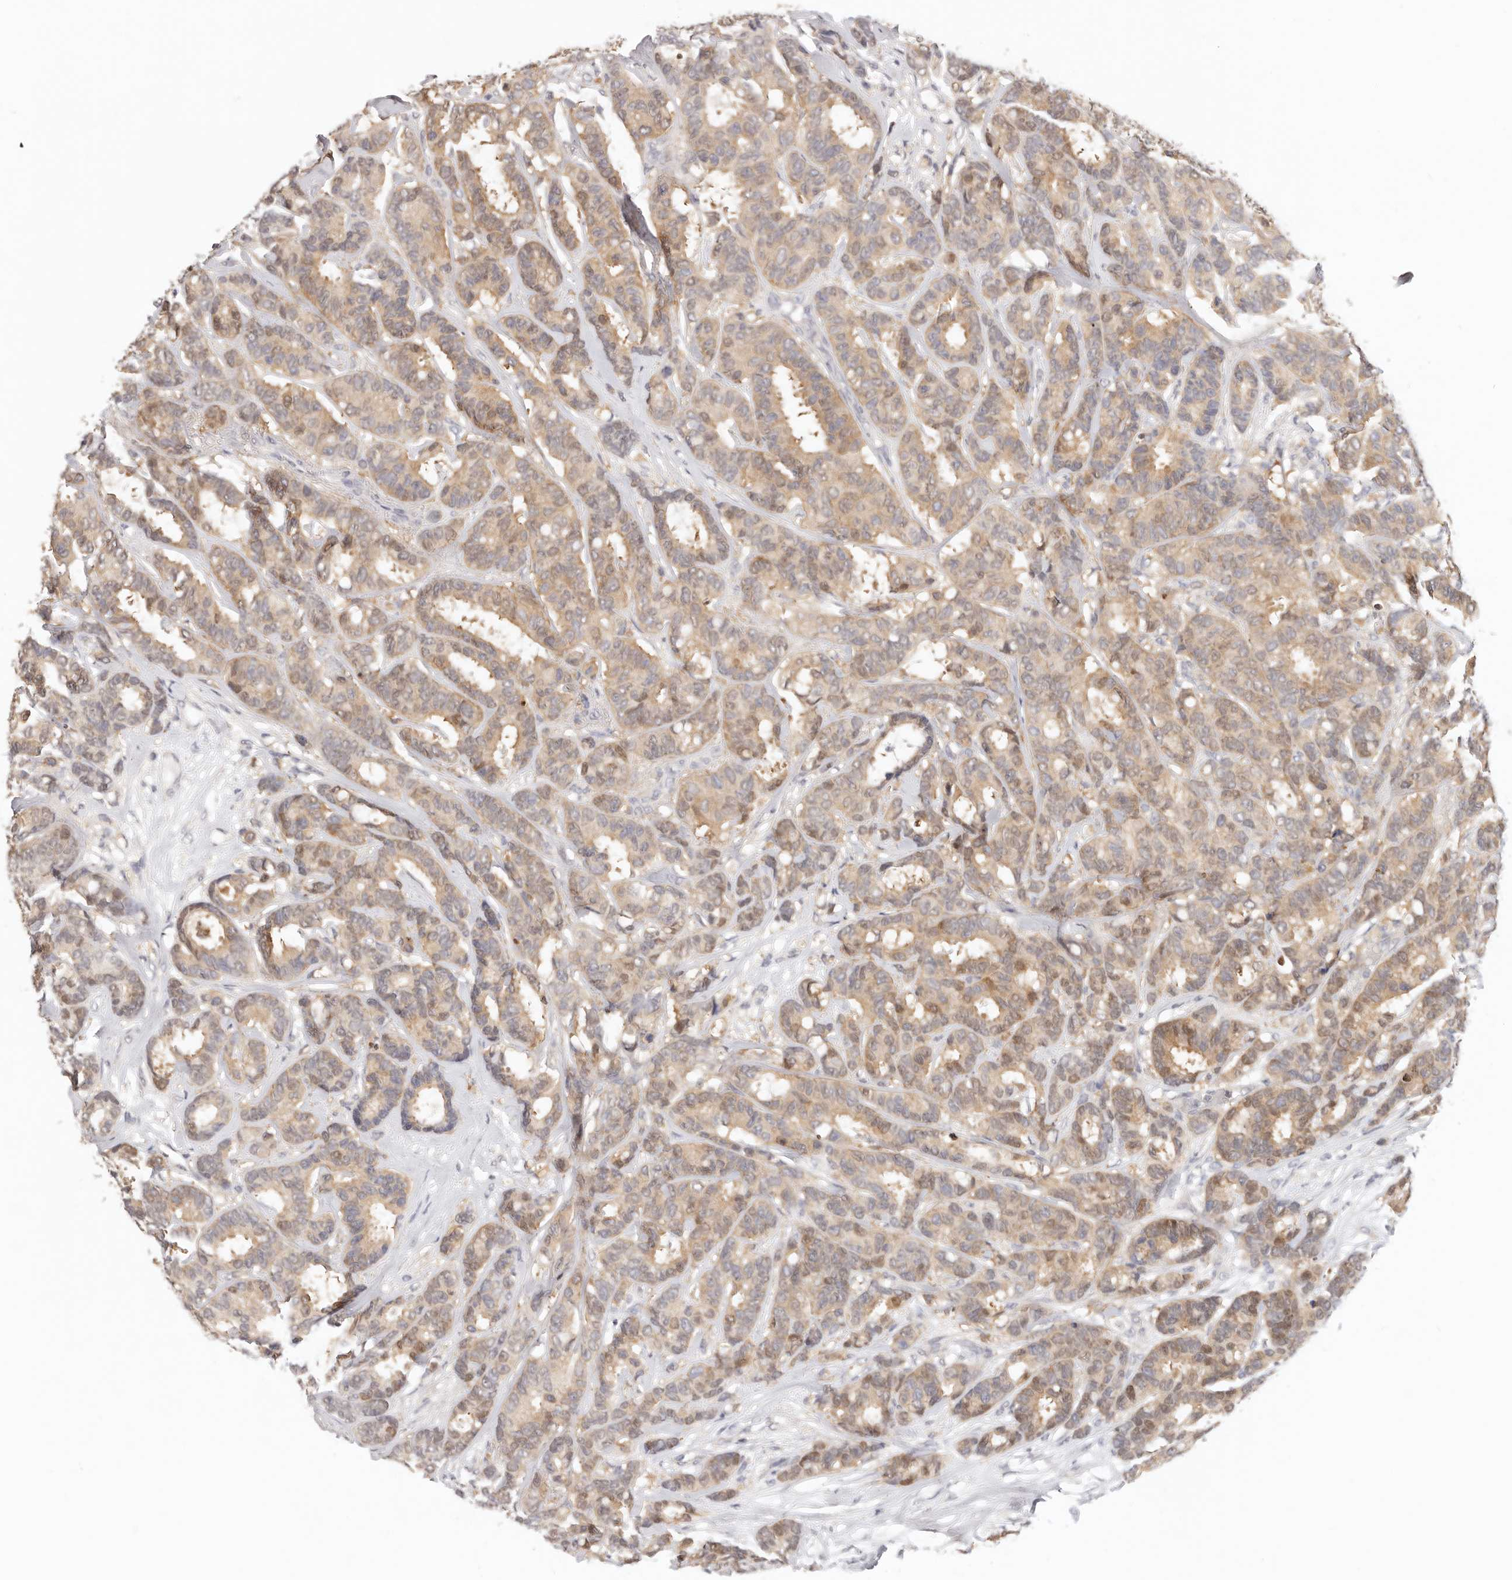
{"staining": {"intensity": "moderate", "quantity": ">75%", "location": "cytoplasmic/membranous"}, "tissue": "breast cancer", "cell_type": "Tumor cells", "image_type": "cancer", "snomed": [{"axis": "morphology", "description": "Duct carcinoma"}, {"axis": "topography", "description": "Breast"}], "caption": "IHC of human breast cancer (infiltrating ductal carcinoma) exhibits medium levels of moderate cytoplasmic/membranous staining in about >75% of tumor cells.", "gene": "GGPS1", "patient": {"sex": "female", "age": 87}}